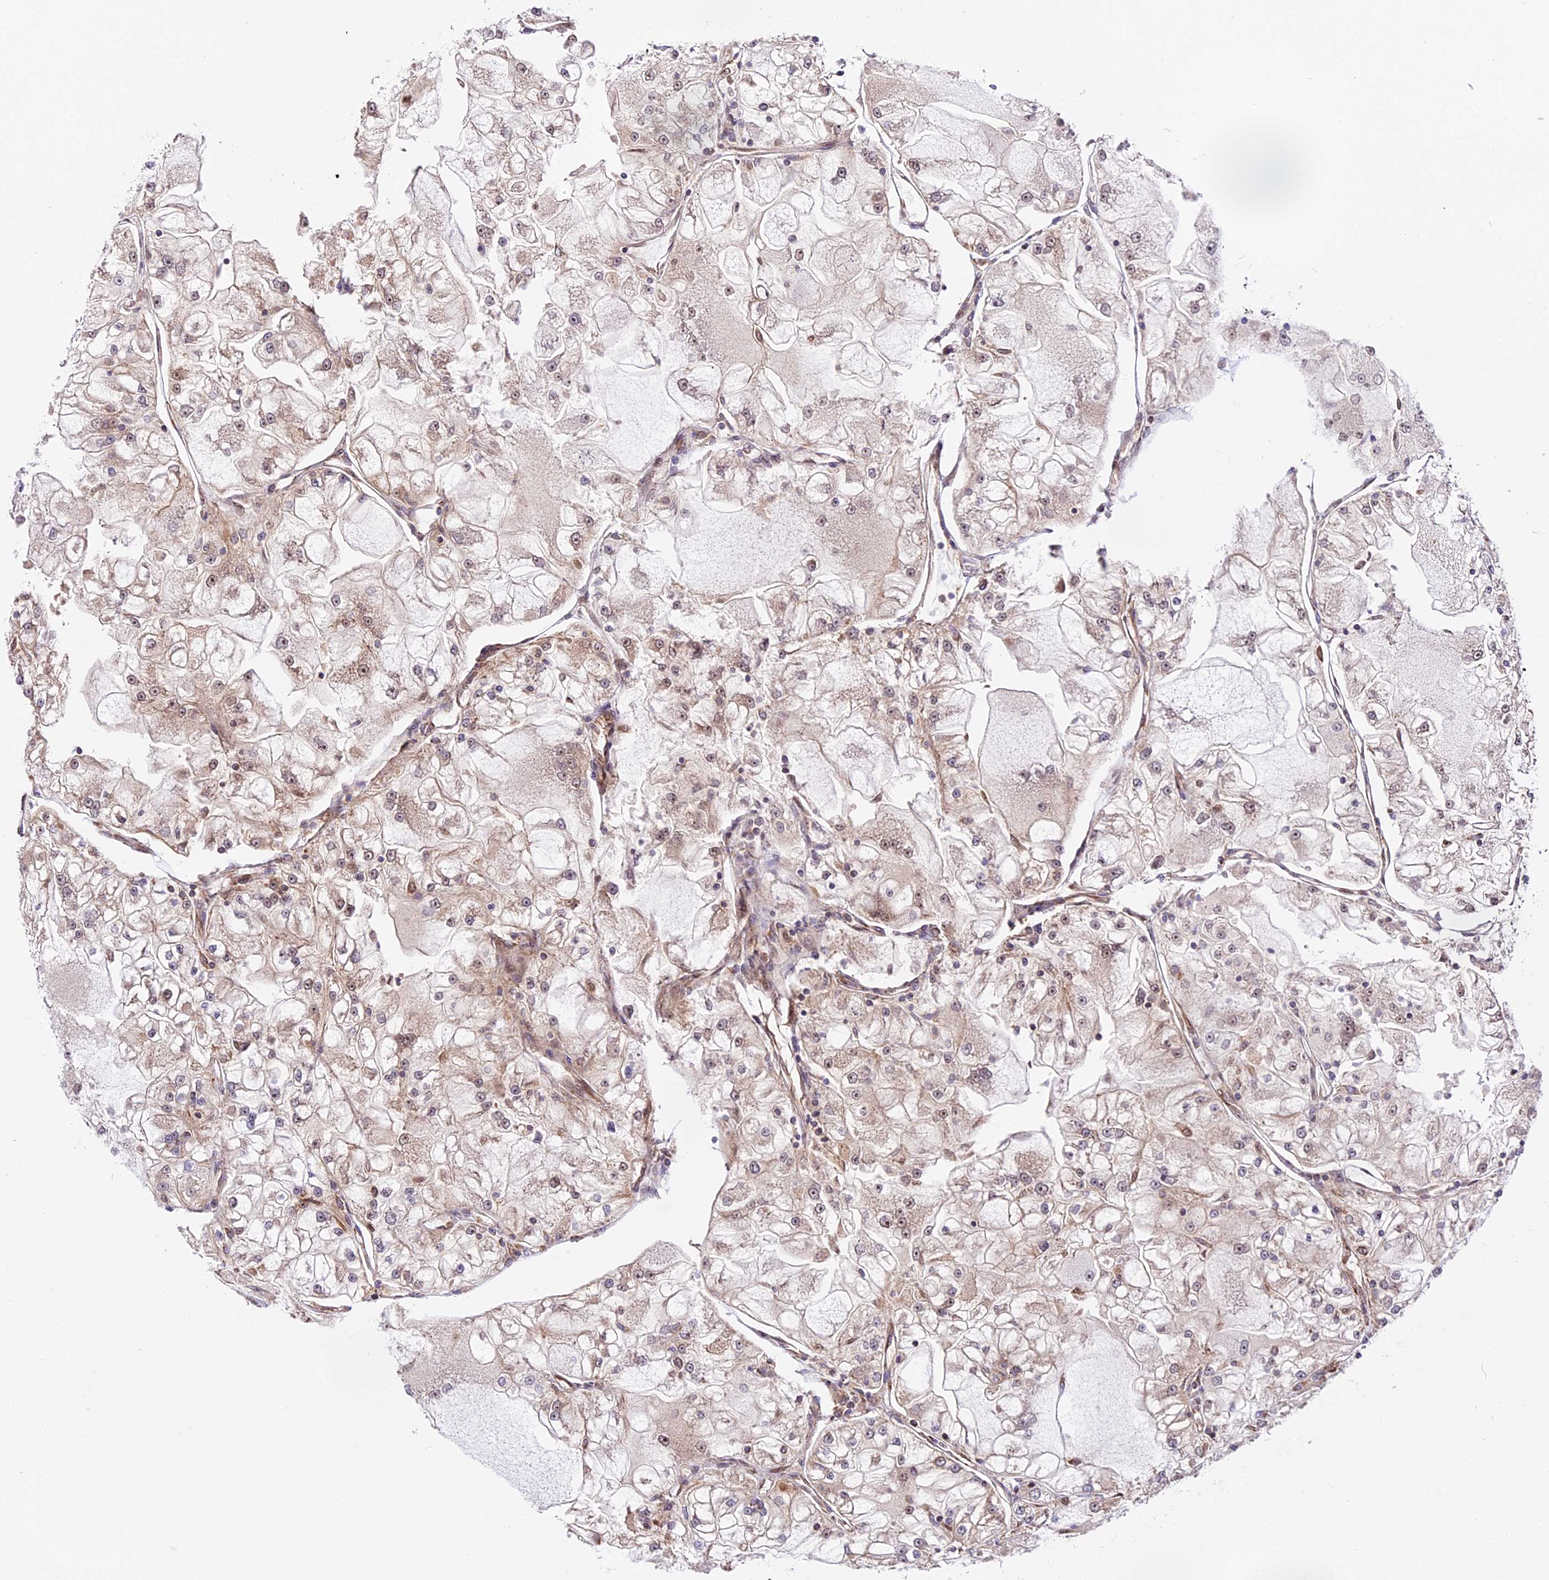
{"staining": {"intensity": "weak", "quantity": ">75%", "location": "cytoplasmic/membranous"}, "tissue": "renal cancer", "cell_type": "Tumor cells", "image_type": "cancer", "snomed": [{"axis": "morphology", "description": "Adenocarcinoma, NOS"}, {"axis": "topography", "description": "Kidney"}], "caption": "Renal adenocarcinoma stained with a protein marker exhibits weak staining in tumor cells.", "gene": "NDUFA8", "patient": {"sex": "female", "age": 72}}